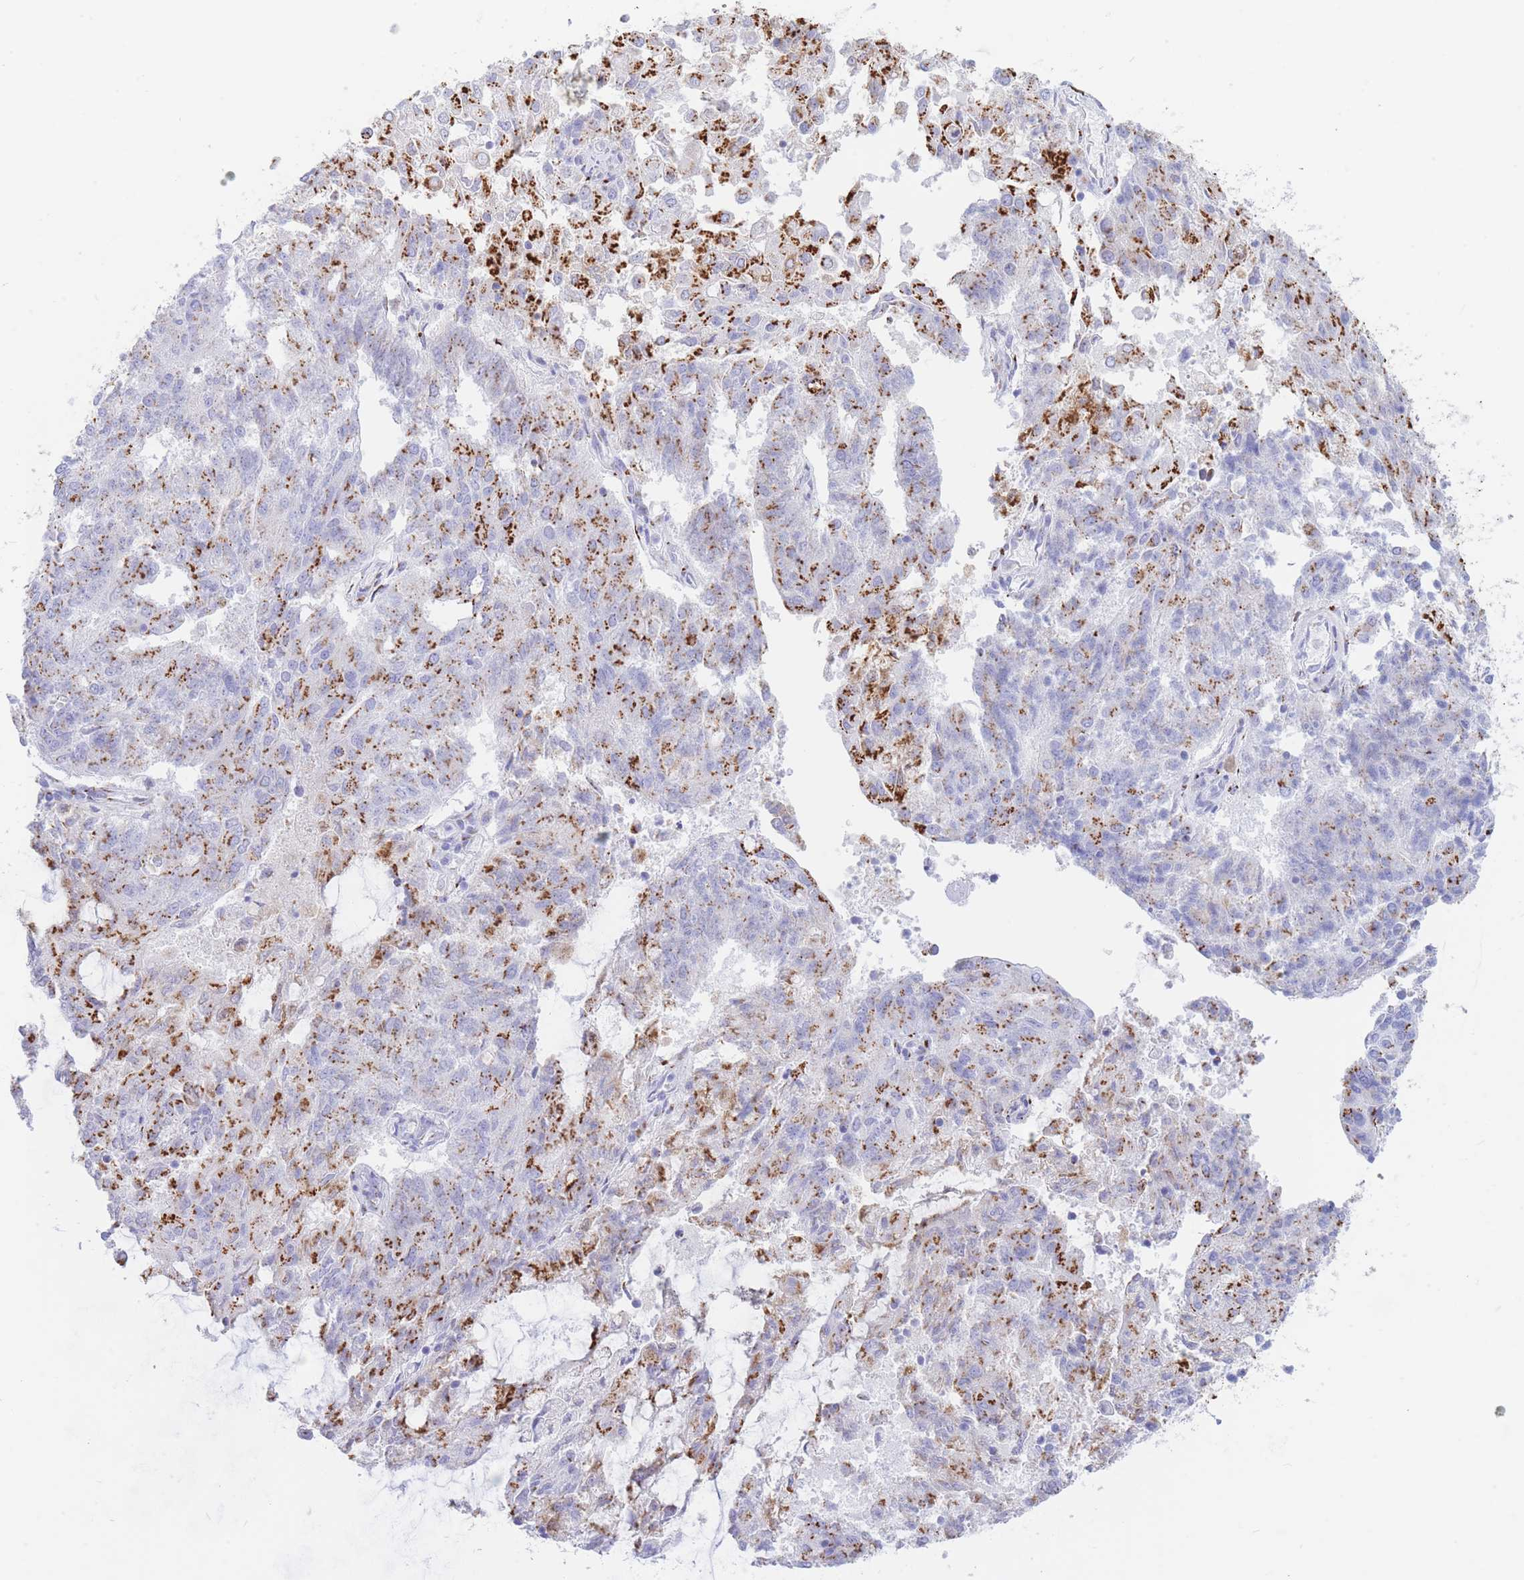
{"staining": {"intensity": "strong", "quantity": "25%-75%", "location": "cytoplasmic/membranous"}, "tissue": "endometrial cancer", "cell_type": "Tumor cells", "image_type": "cancer", "snomed": [{"axis": "morphology", "description": "Adenocarcinoma, NOS"}, {"axis": "topography", "description": "Endometrium"}], "caption": "Protein expression analysis of human endometrial cancer (adenocarcinoma) reveals strong cytoplasmic/membranous positivity in approximately 25%-75% of tumor cells.", "gene": "FAM3C", "patient": {"sex": "female", "age": 82}}